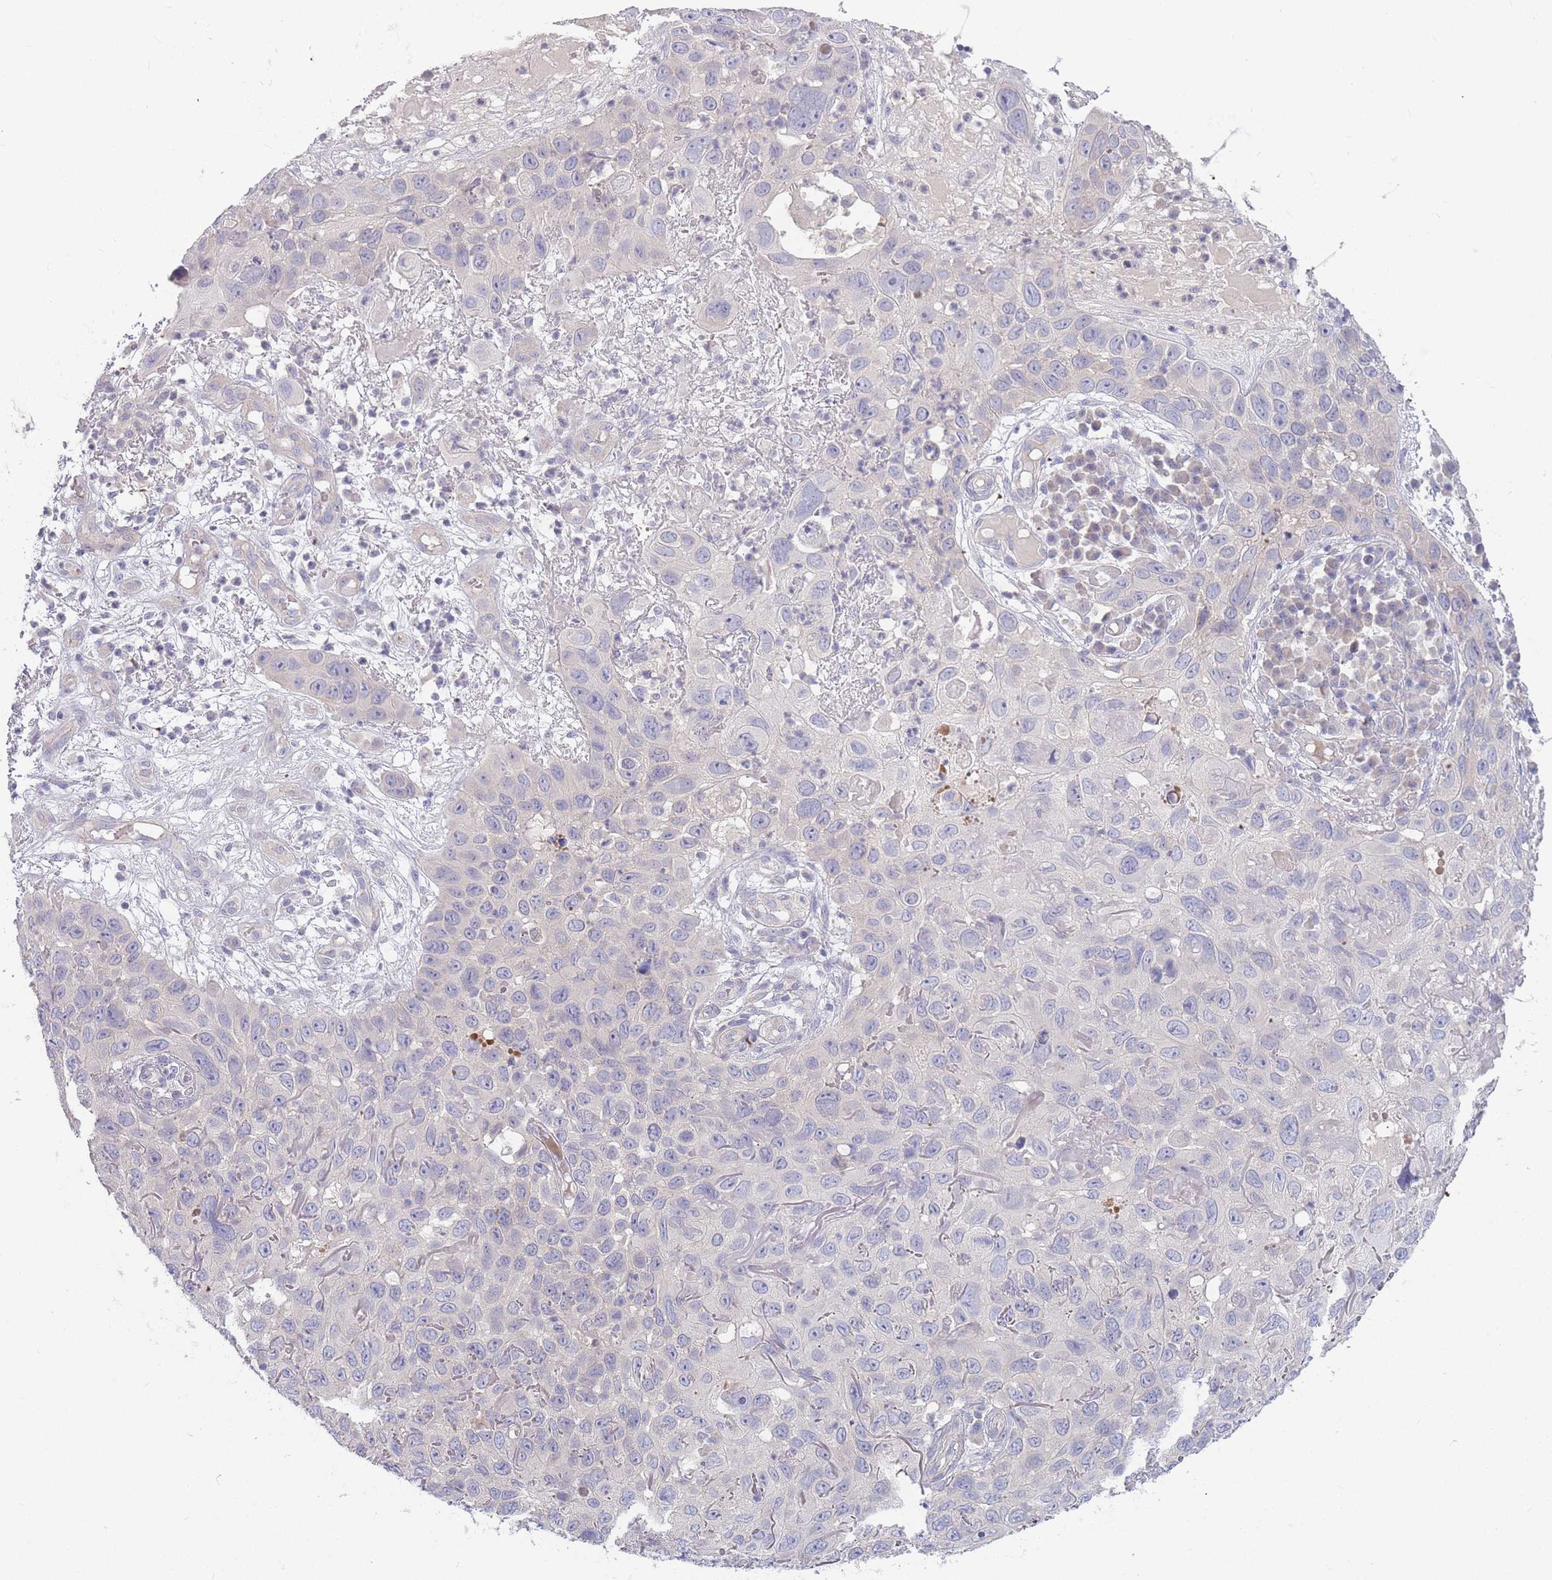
{"staining": {"intensity": "negative", "quantity": "none", "location": "none"}, "tissue": "skin cancer", "cell_type": "Tumor cells", "image_type": "cancer", "snomed": [{"axis": "morphology", "description": "Squamous cell carcinoma in situ, NOS"}, {"axis": "morphology", "description": "Squamous cell carcinoma, NOS"}, {"axis": "topography", "description": "Skin"}], "caption": "IHC micrograph of human skin cancer (squamous cell carcinoma in situ) stained for a protein (brown), which displays no positivity in tumor cells.", "gene": "SPHKAP", "patient": {"sex": "male", "age": 93}}